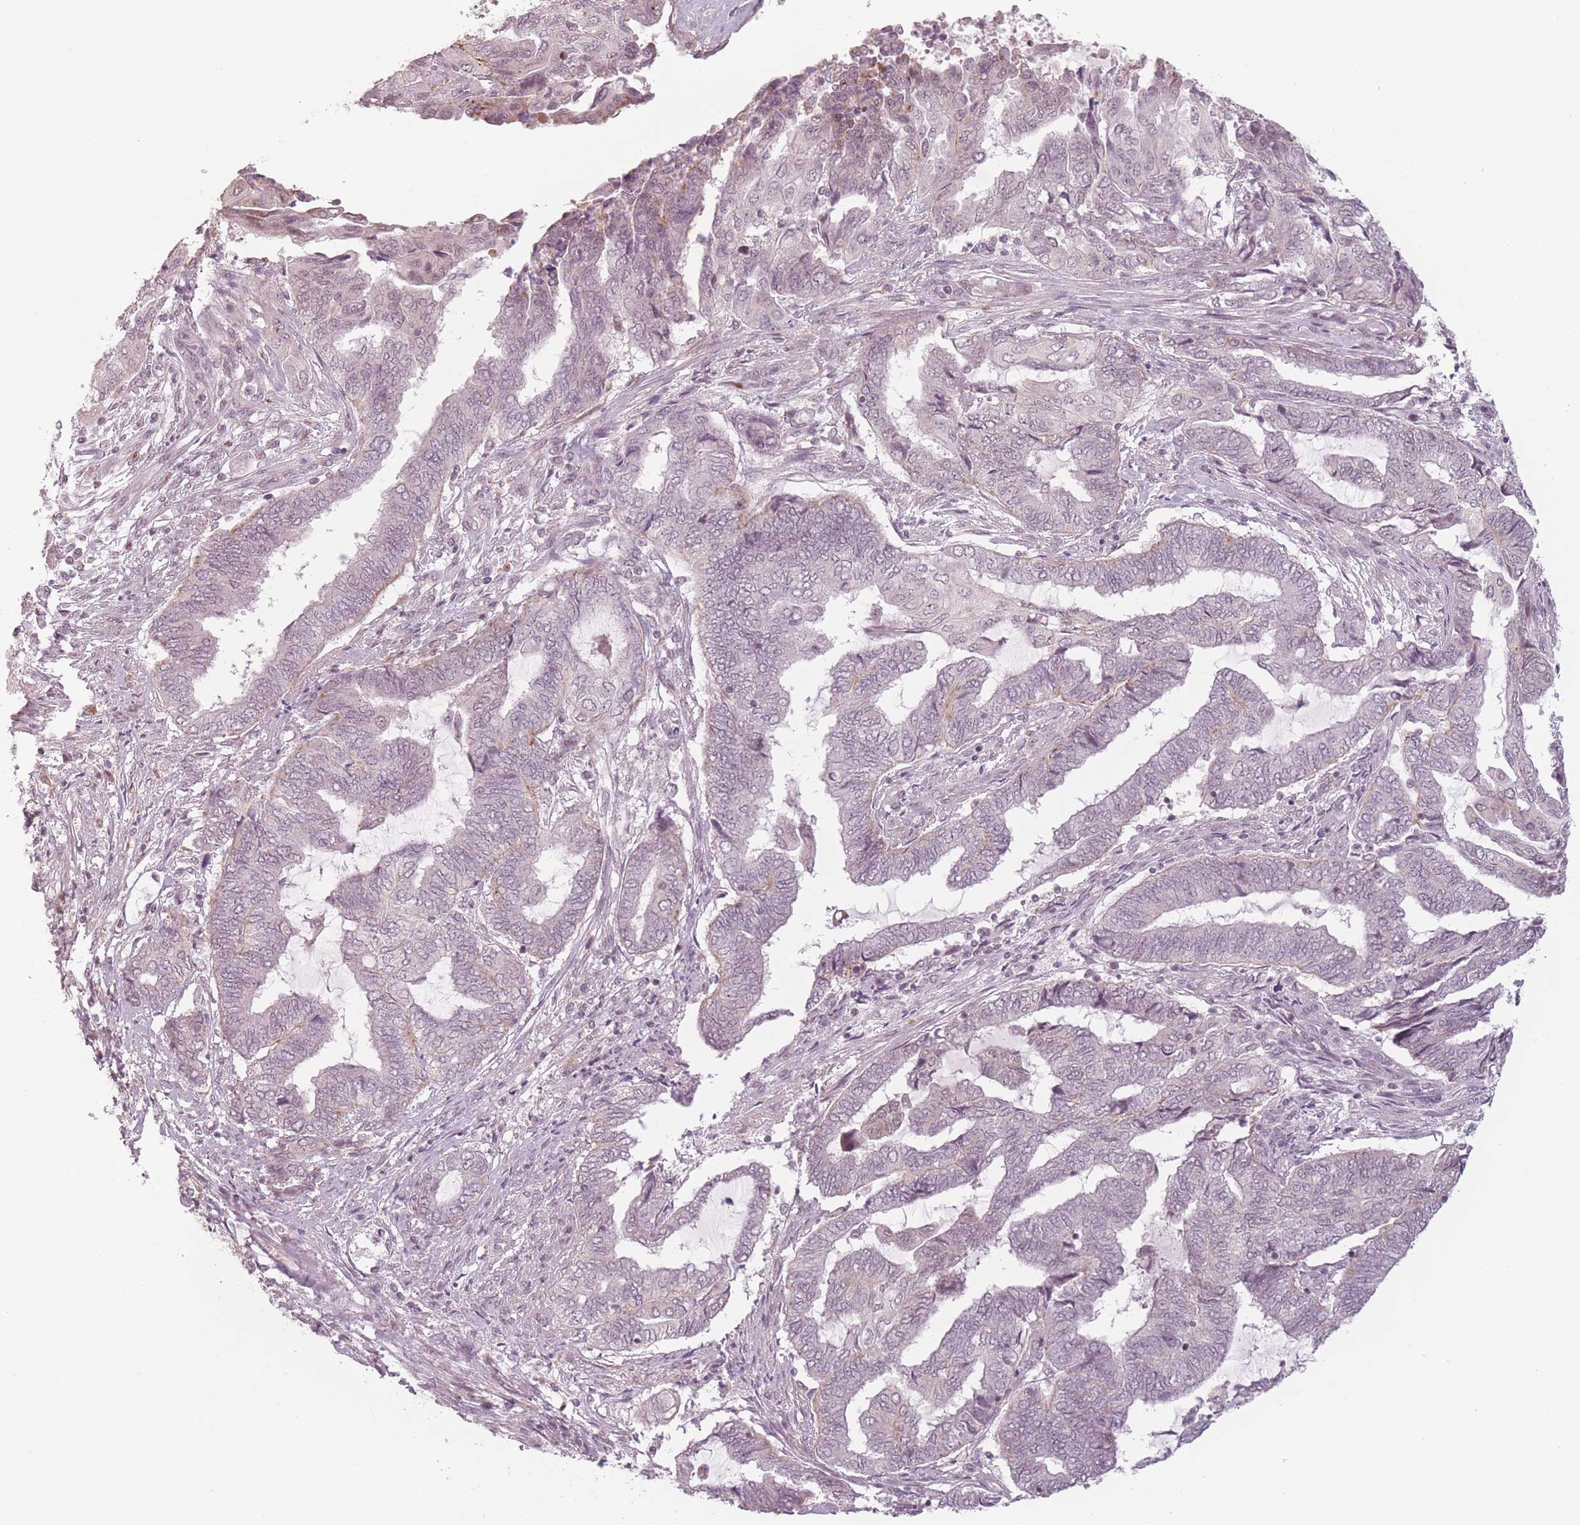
{"staining": {"intensity": "negative", "quantity": "none", "location": "none"}, "tissue": "endometrial cancer", "cell_type": "Tumor cells", "image_type": "cancer", "snomed": [{"axis": "morphology", "description": "Adenocarcinoma, NOS"}, {"axis": "topography", "description": "Uterus"}, {"axis": "topography", "description": "Endometrium"}], "caption": "Endometrial cancer was stained to show a protein in brown. There is no significant staining in tumor cells.", "gene": "OR10C1", "patient": {"sex": "female", "age": 70}}